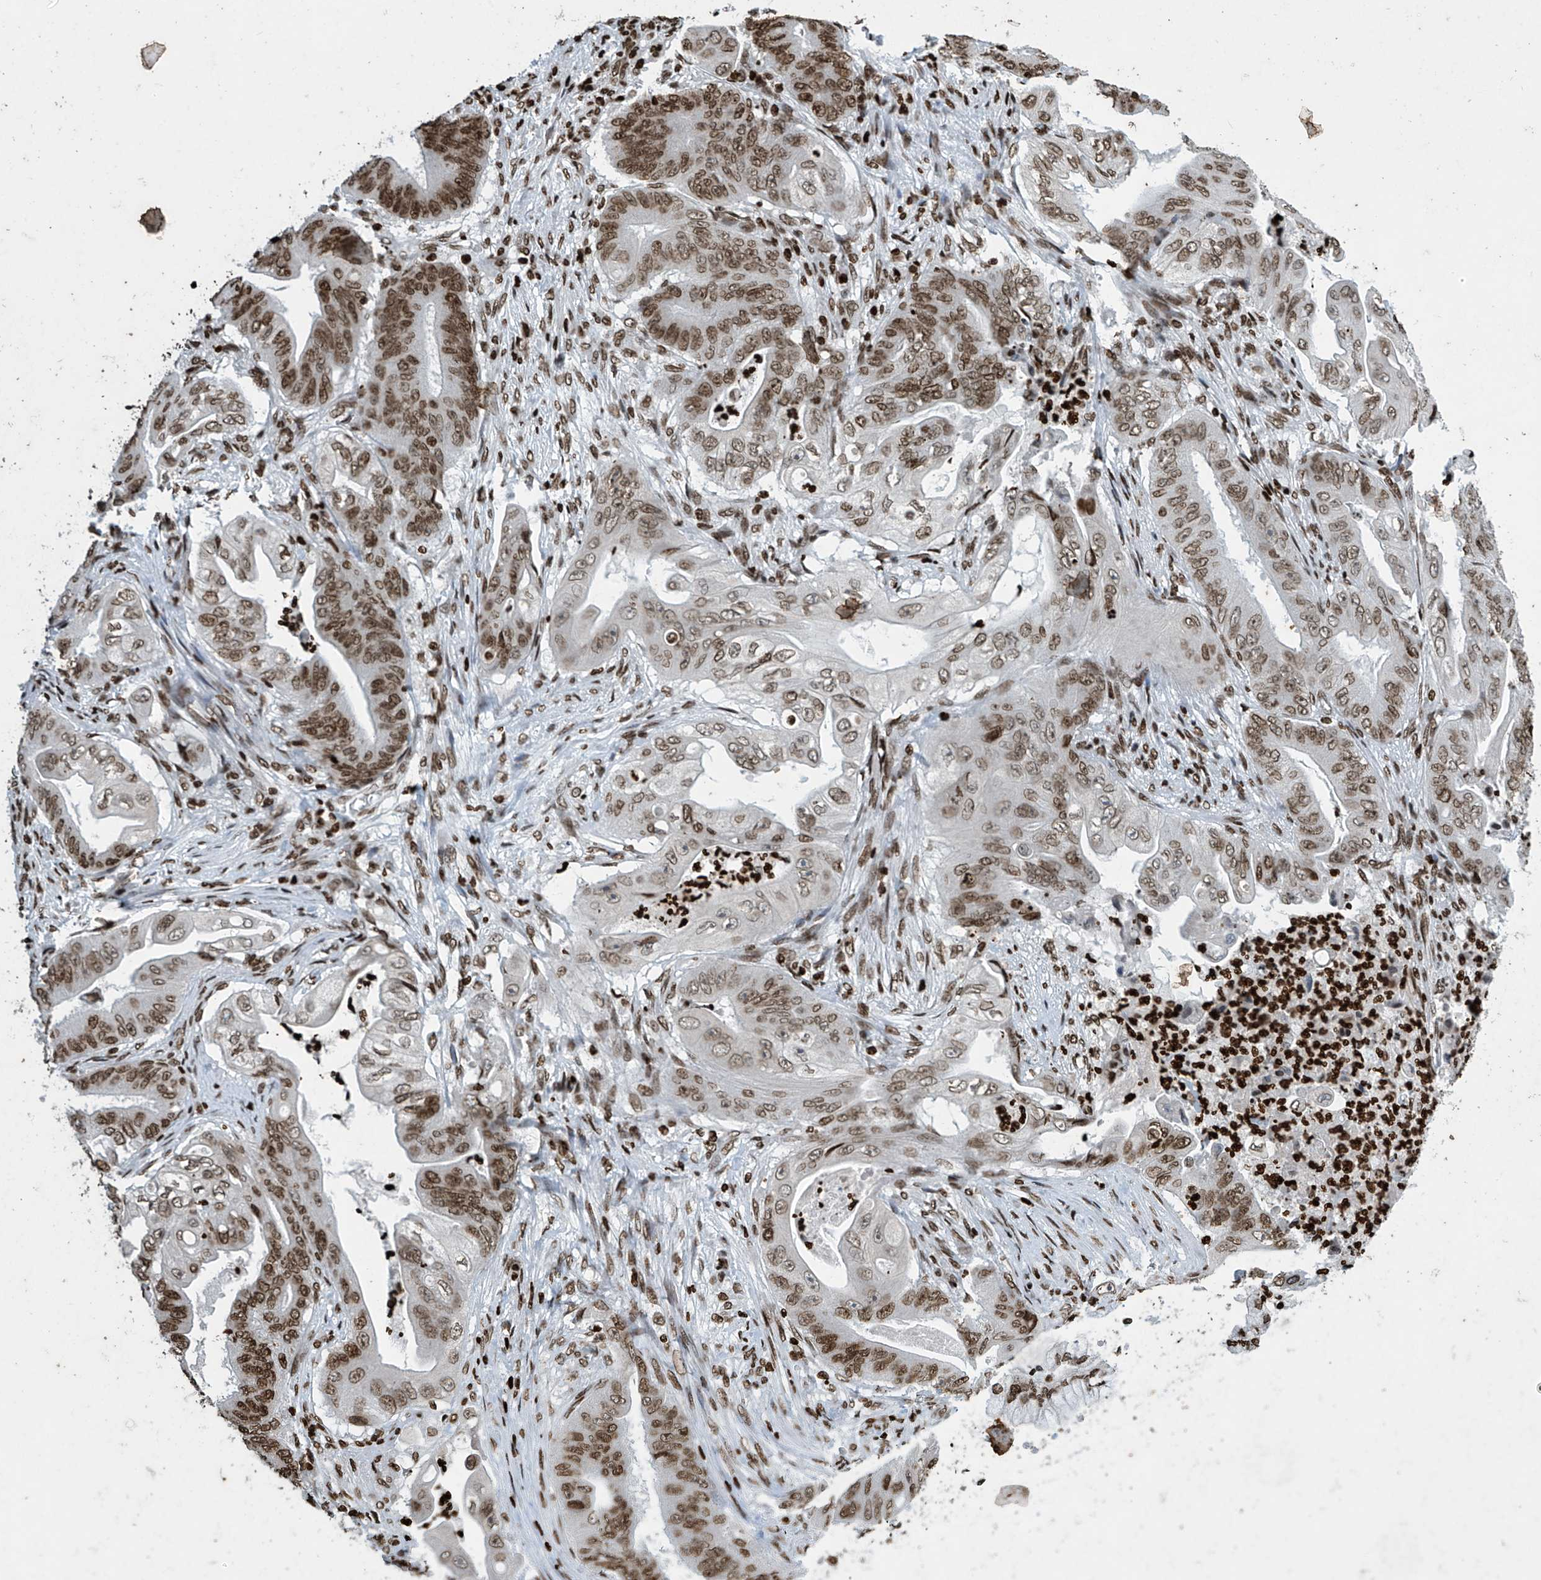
{"staining": {"intensity": "strong", "quantity": ">75%", "location": "nuclear"}, "tissue": "stomach cancer", "cell_type": "Tumor cells", "image_type": "cancer", "snomed": [{"axis": "morphology", "description": "Adenocarcinoma, NOS"}, {"axis": "topography", "description": "Stomach"}], "caption": "The immunohistochemical stain highlights strong nuclear expression in tumor cells of stomach cancer (adenocarcinoma) tissue.", "gene": "H4C16", "patient": {"sex": "female", "age": 73}}